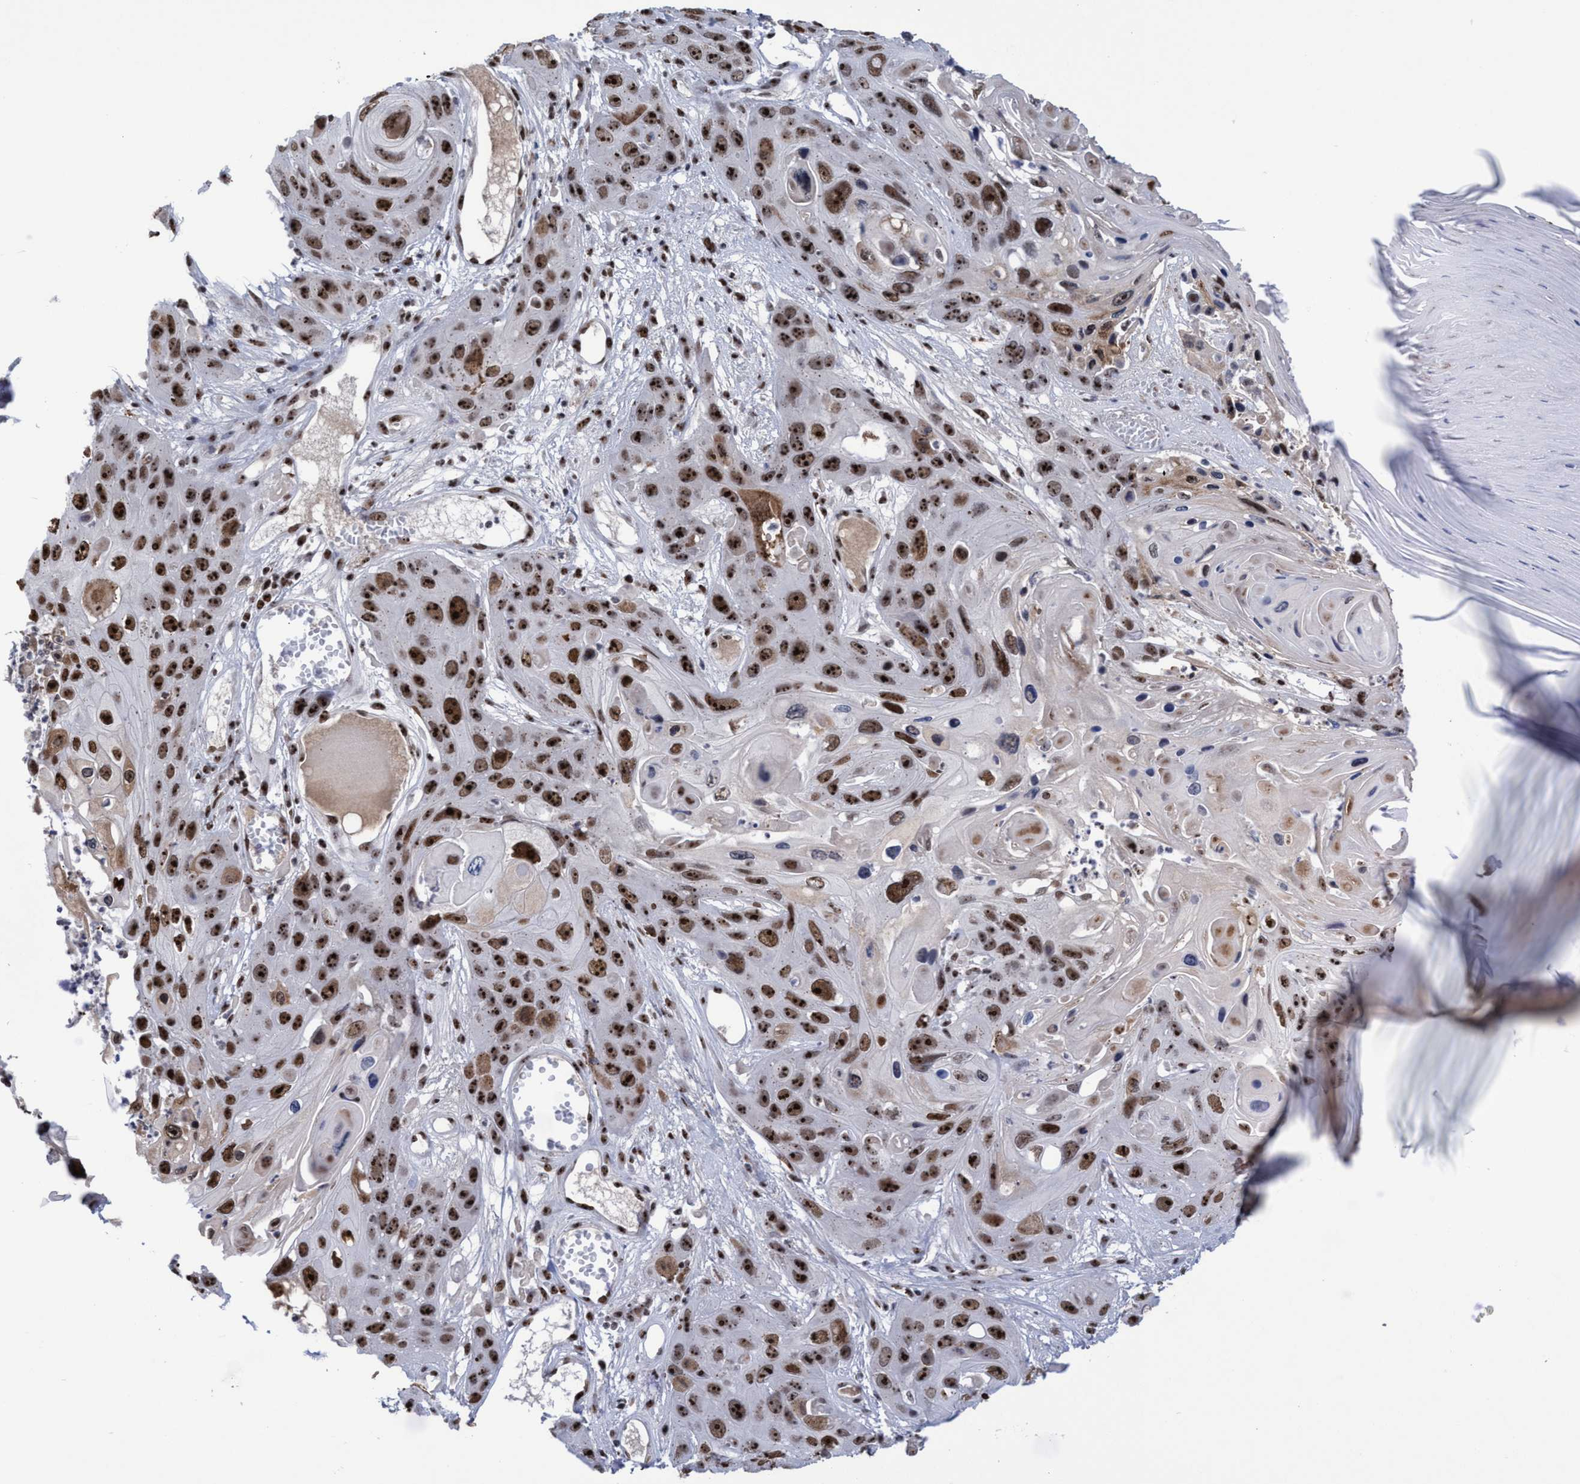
{"staining": {"intensity": "strong", "quantity": ">75%", "location": "nuclear"}, "tissue": "skin cancer", "cell_type": "Tumor cells", "image_type": "cancer", "snomed": [{"axis": "morphology", "description": "Squamous cell carcinoma, NOS"}, {"axis": "topography", "description": "Skin"}], "caption": "Human skin cancer stained for a protein (brown) demonstrates strong nuclear positive positivity in about >75% of tumor cells.", "gene": "EFCAB10", "patient": {"sex": "male", "age": 55}}